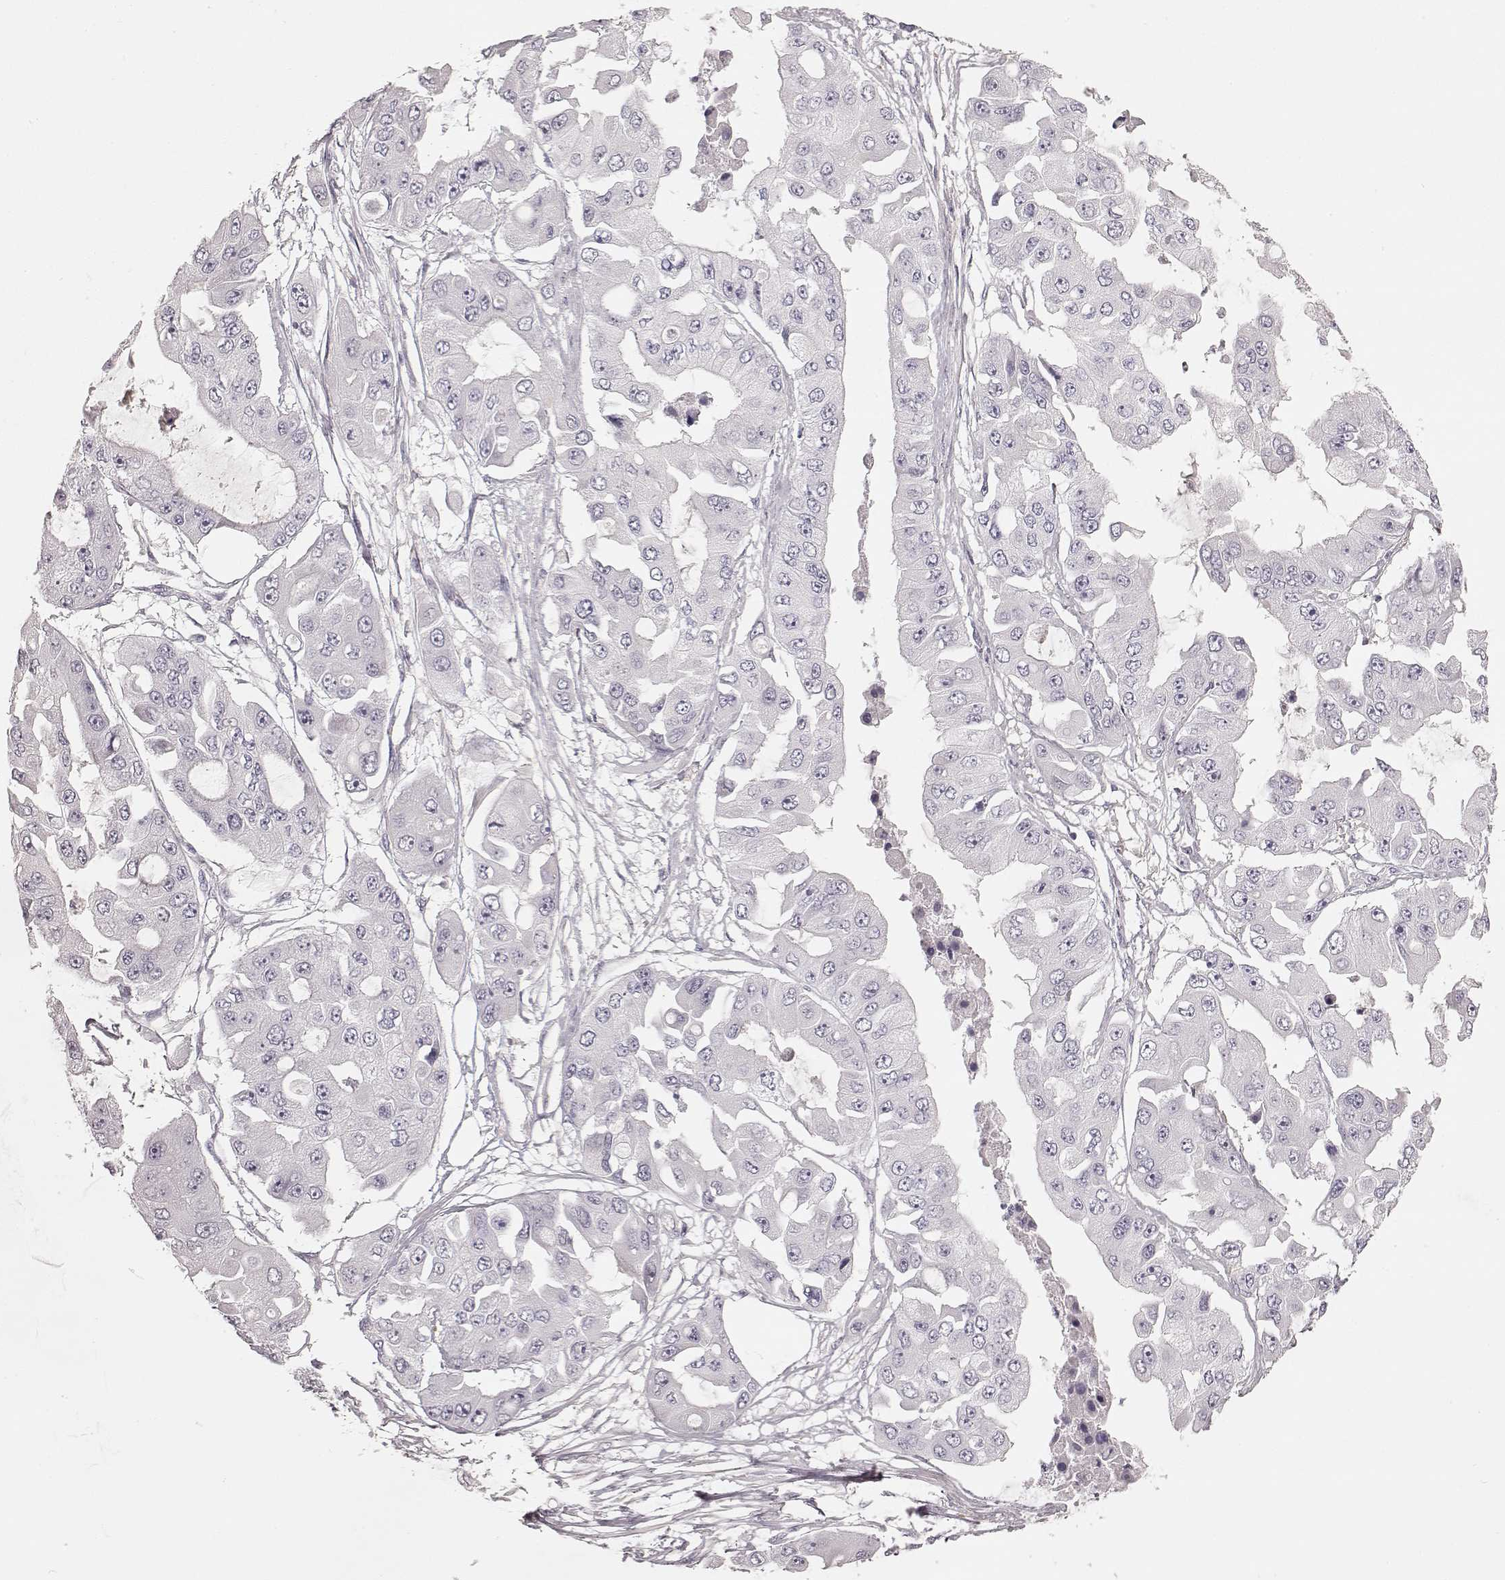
{"staining": {"intensity": "negative", "quantity": "none", "location": "none"}, "tissue": "ovarian cancer", "cell_type": "Tumor cells", "image_type": "cancer", "snomed": [{"axis": "morphology", "description": "Cystadenocarcinoma, serous, NOS"}, {"axis": "topography", "description": "Ovary"}], "caption": "The image exhibits no staining of tumor cells in ovarian serous cystadenocarcinoma.", "gene": "PRLHR", "patient": {"sex": "female", "age": 56}}